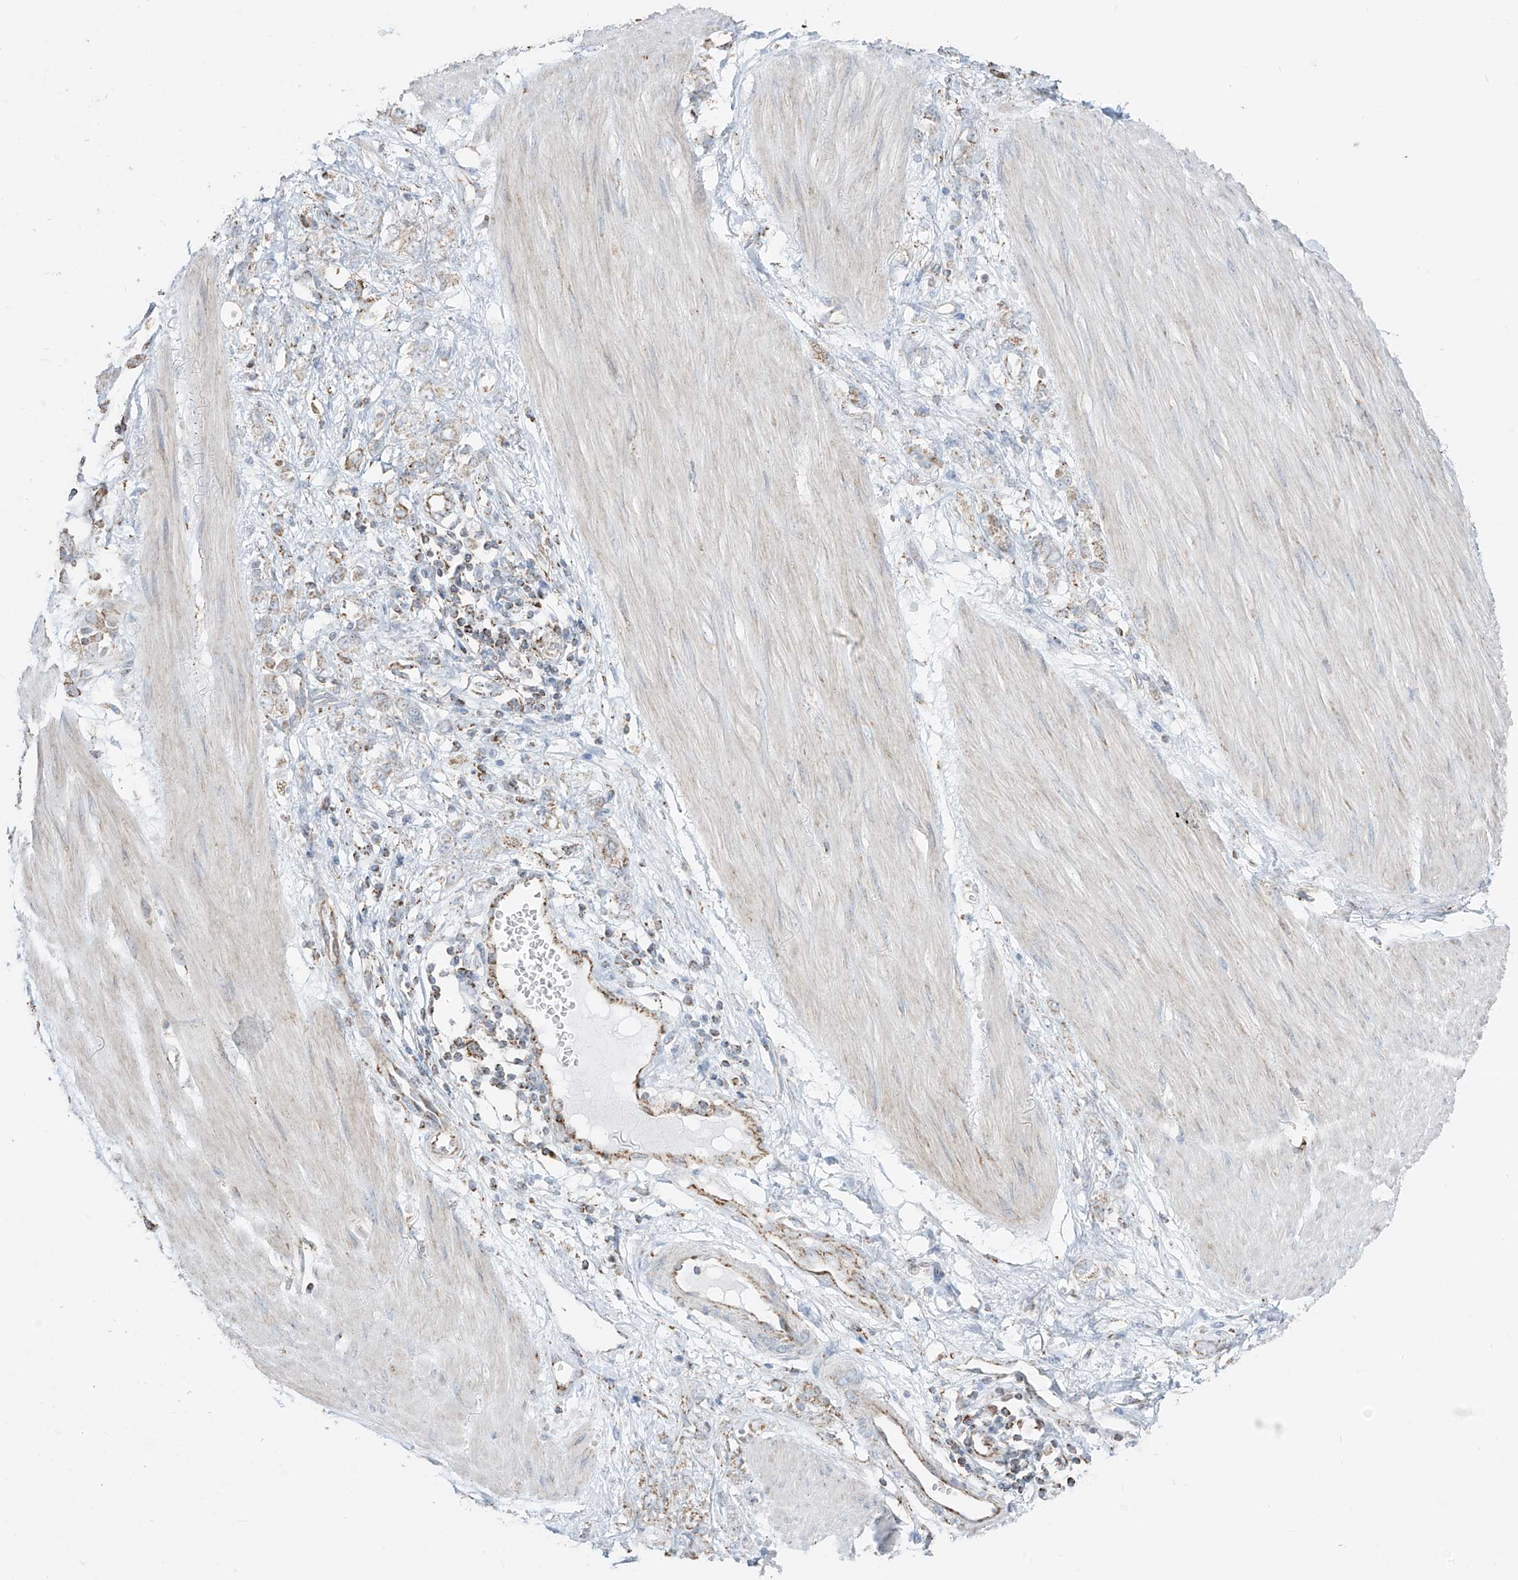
{"staining": {"intensity": "moderate", "quantity": "25%-75%", "location": "cytoplasmic/membranous"}, "tissue": "stomach cancer", "cell_type": "Tumor cells", "image_type": "cancer", "snomed": [{"axis": "morphology", "description": "Adenocarcinoma, NOS"}, {"axis": "topography", "description": "Stomach"}], "caption": "Immunohistochemistry (IHC) (DAB (3,3'-diaminobenzidine)) staining of stomach adenocarcinoma displays moderate cytoplasmic/membranous protein staining in approximately 25%-75% of tumor cells.", "gene": "ETHE1", "patient": {"sex": "female", "age": 76}}